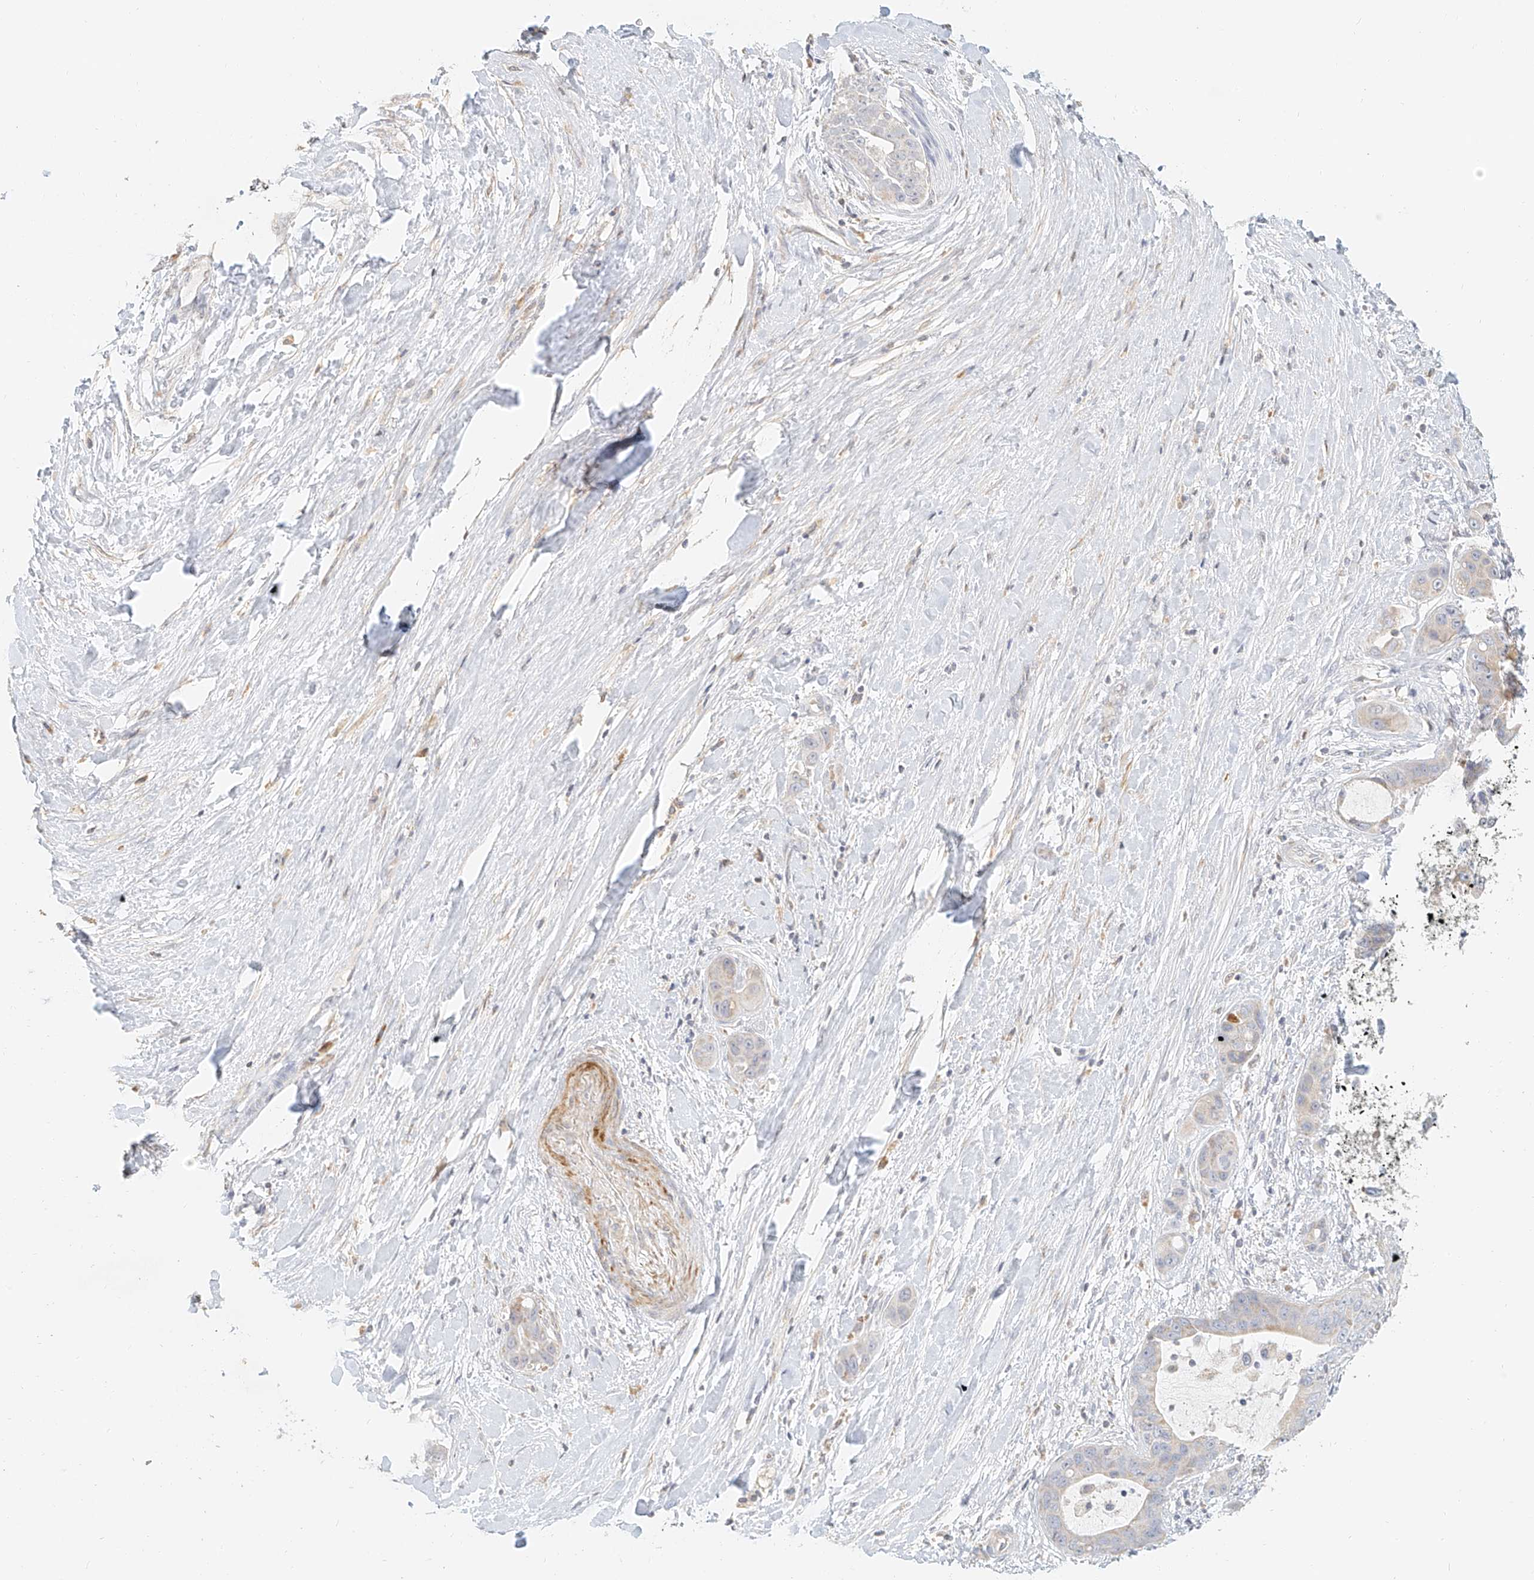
{"staining": {"intensity": "negative", "quantity": "none", "location": "none"}, "tissue": "liver cancer", "cell_type": "Tumor cells", "image_type": "cancer", "snomed": [{"axis": "morphology", "description": "Cholangiocarcinoma"}, {"axis": "topography", "description": "Liver"}], "caption": "High magnification brightfield microscopy of liver cholangiocarcinoma stained with DAB (brown) and counterstained with hematoxylin (blue): tumor cells show no significant staining. (DAB (3,3'-diaminobenzidine) immunohistochemistry with hematoxylin counter stain).", "gene": "CXorf58", "patient": {"sex": "female", "age": 52}}